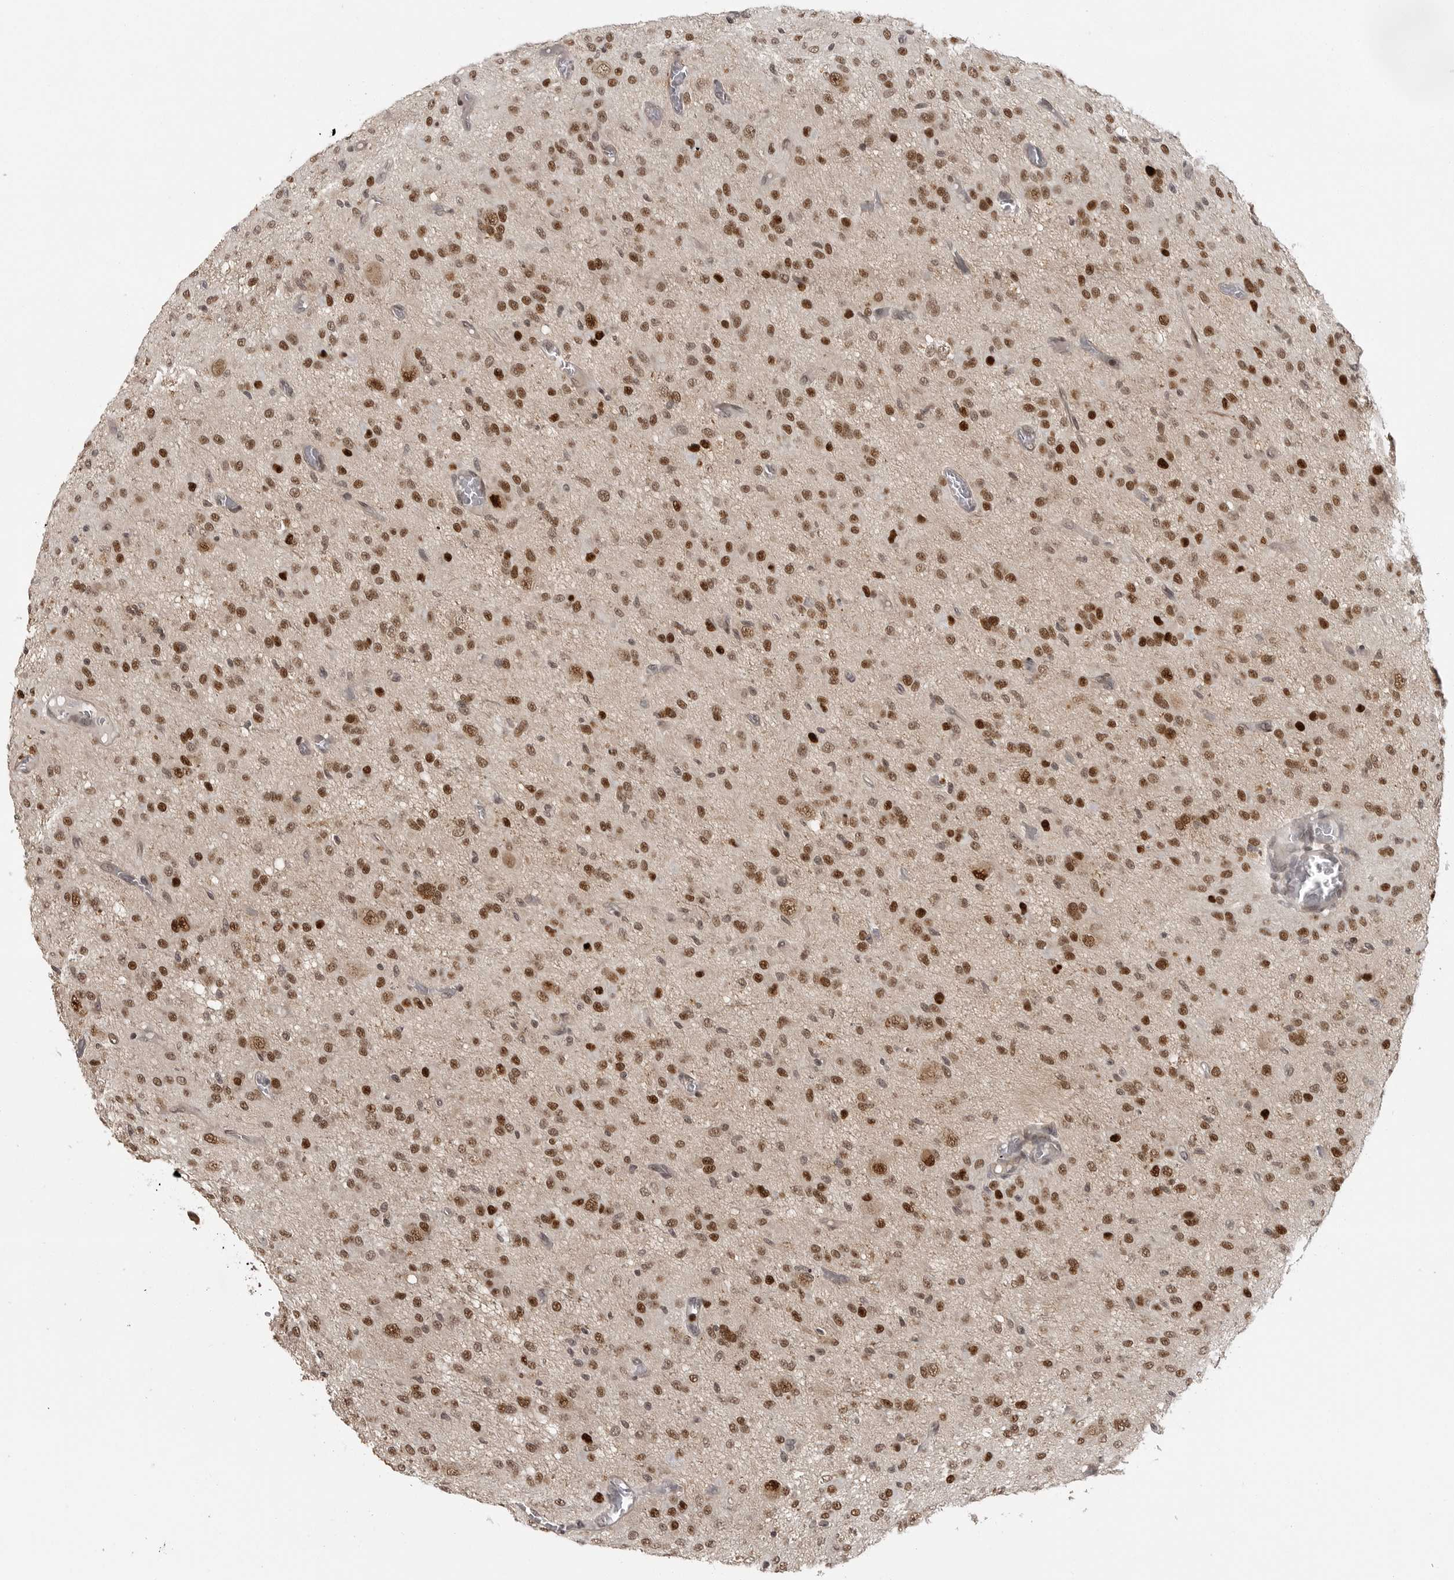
{"staining": {"intensity": "strong", "quantity": ">75%", "location": "nuclear"}, "tissue": "glioma", "cell_type": "Tumor cells", "image_type": "cancer", "snomed": [{"axis": "morphology", "description": "Glioma, malignant, High grade"}, {"axis": "topography", "description": "Brain"}], "caption": "Protein expression analysis of high-grade glioma (malignant) displays strong nuclear positivity in about >75% of tumor cells.", "gene": "PEG3", "patient": {"sex": "female", "age": 59}}